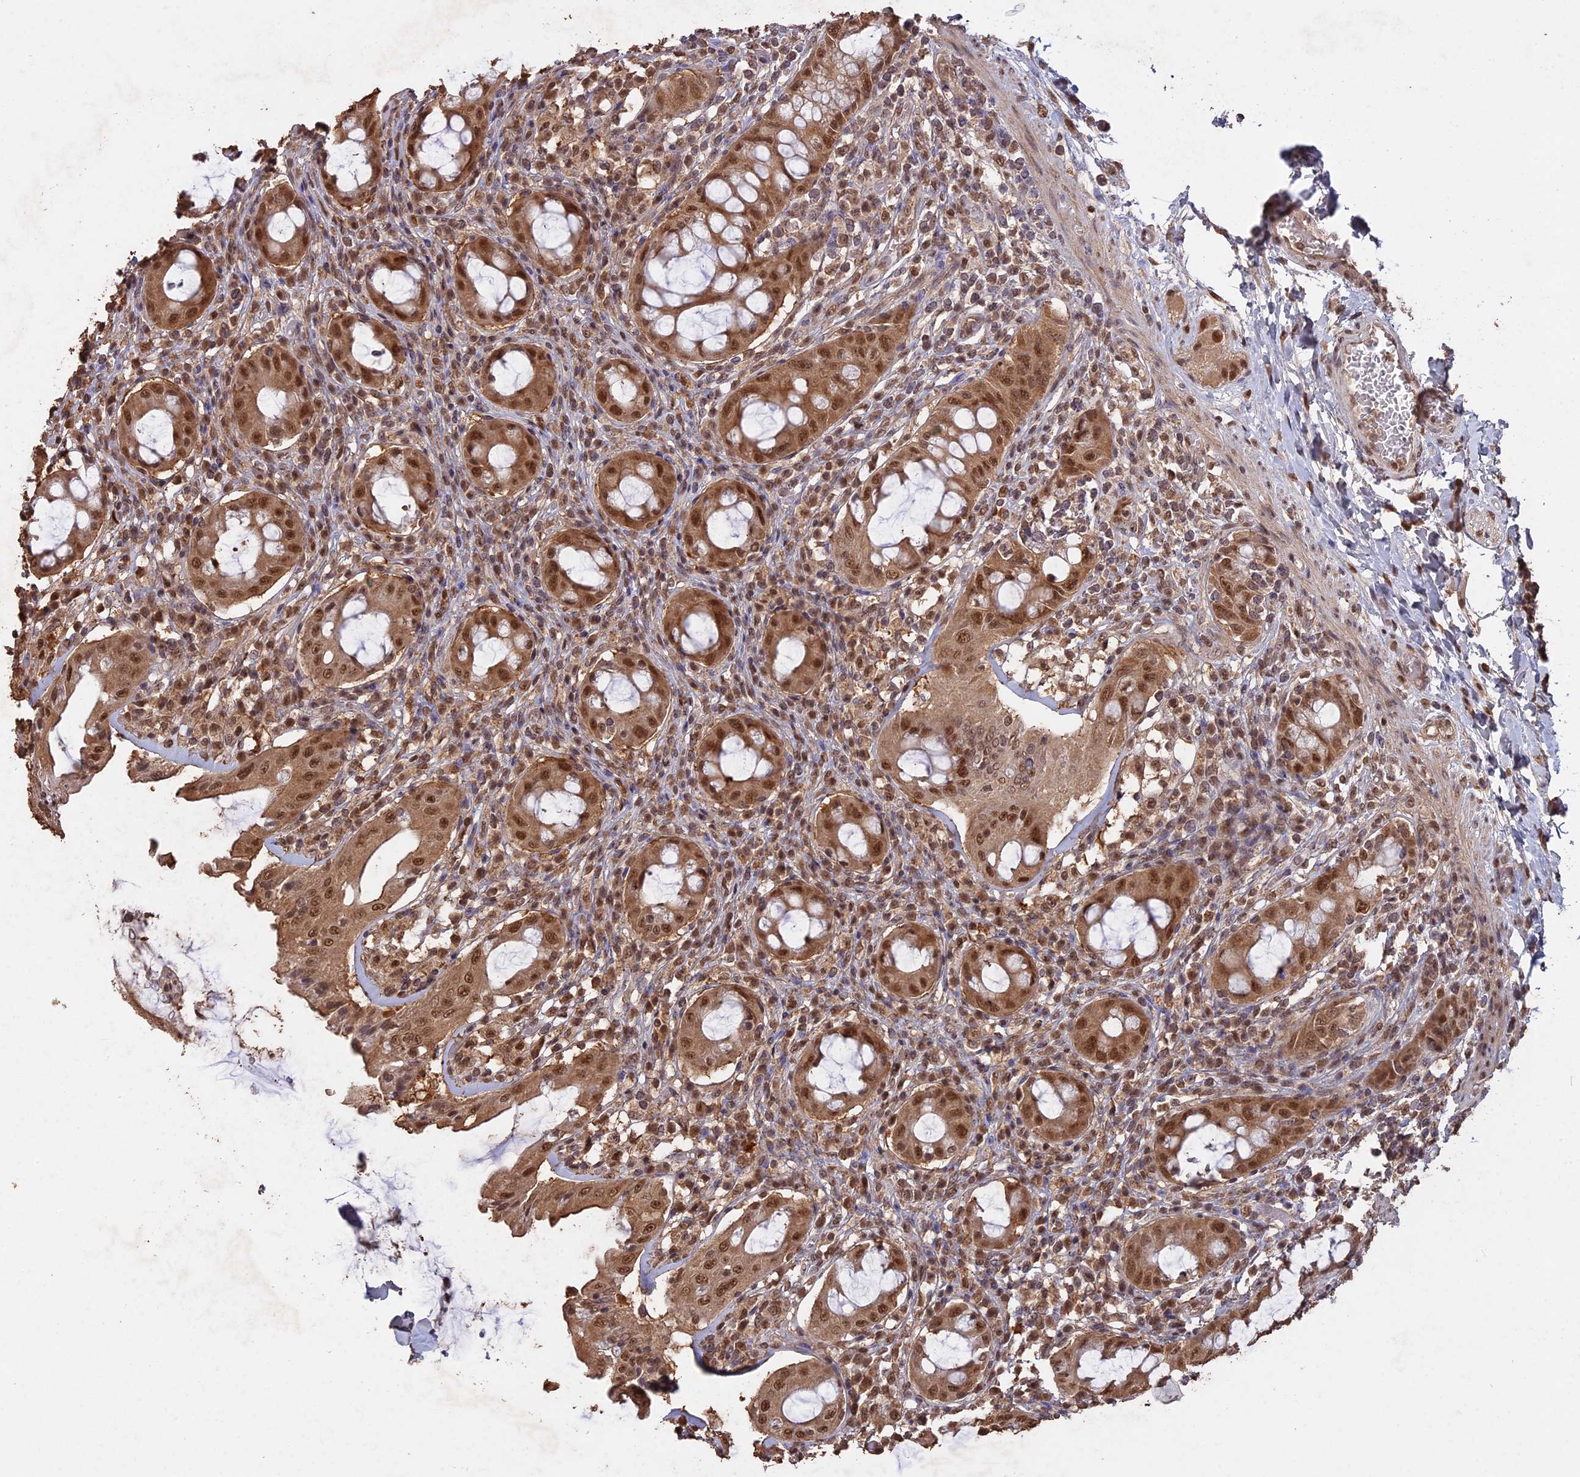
{"staining": {"intensity": "moderate", "quantity": ">75%", "location": "cytoplasmic/membranous,nuclear"}, "tissue": "rectum", "cell_type": "Glandular cells", "image_type": "normal", "snomed": [{"axis": "morphology", "description": "Normal tissue, NOS"}, {"axis": "topography", "description": "Rectum"}], "caption": "The image exhibits a brown stain indicating the presence of a protein in the cytoplasmic/membranous,nuclear of glandular cells in rectum. (DAB (3,3'-diaminobenzidine) IHC with brightfield microscopy, high magnification).", "gene": "PSMC6", "patient": {"sex": "female", "age": 57}}